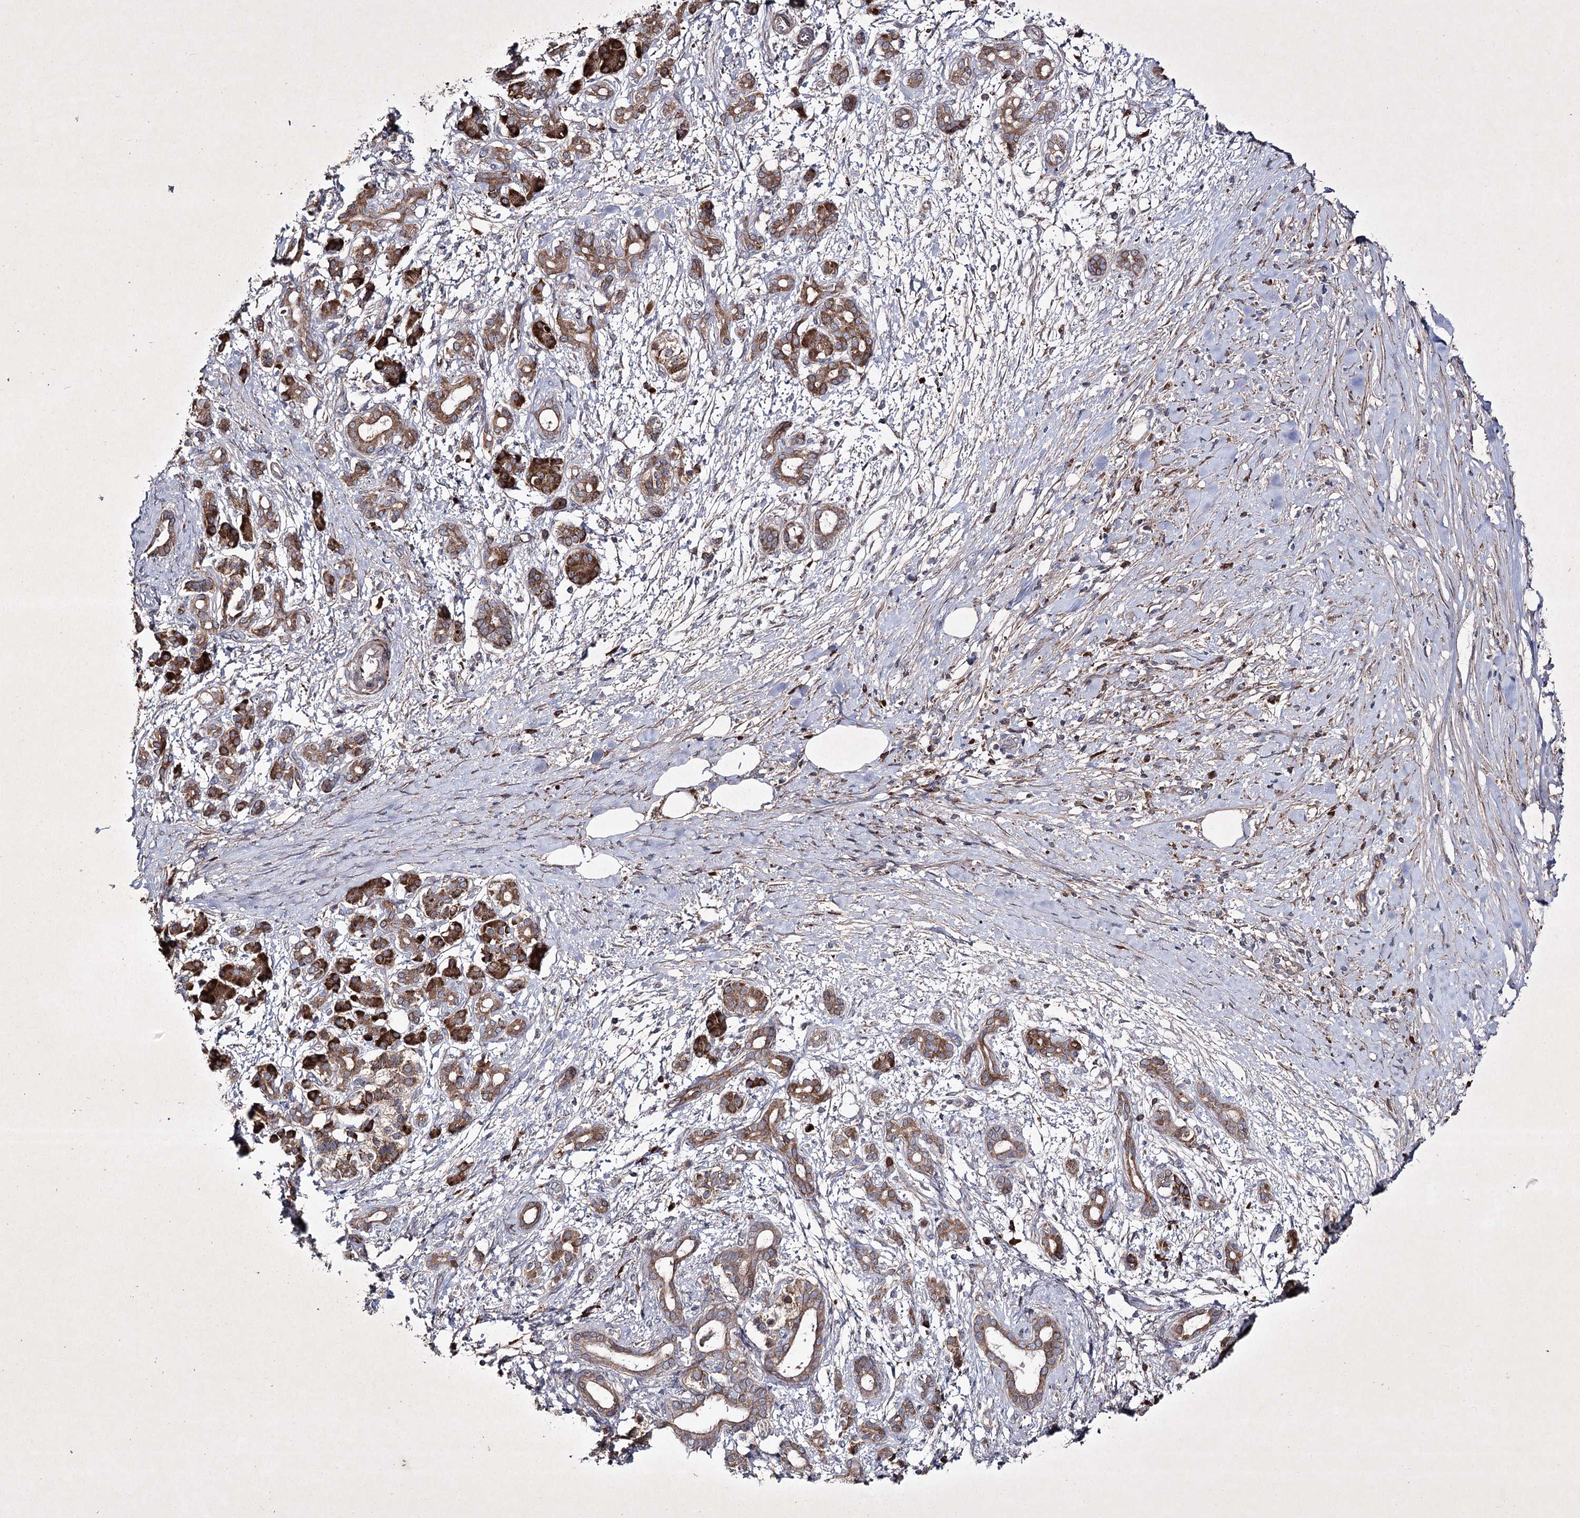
{"staining": {"intensity": "weak", "quantity": ">75%", "location": "cytoplasmic/membranous"}, "tissue": "pancreatic cancer", "cell_type": "Tumor cells", "image_type": "cancer", "snomed": [{"axis": "morphology", "description": "Adenocarcinoma, NOS"}, {"axis": "topography", "description": "Pancreas"}], "caption": "Protein analysis of pancreatic cancer tissue demonstrates weak cytoplasmic/membranous staining in about >75% of tumor cells. (Brightfield microscopy of DAB IHC at high magnification).", "gene": "ALG9", "patient": {"sex": "female", "age": 55}}